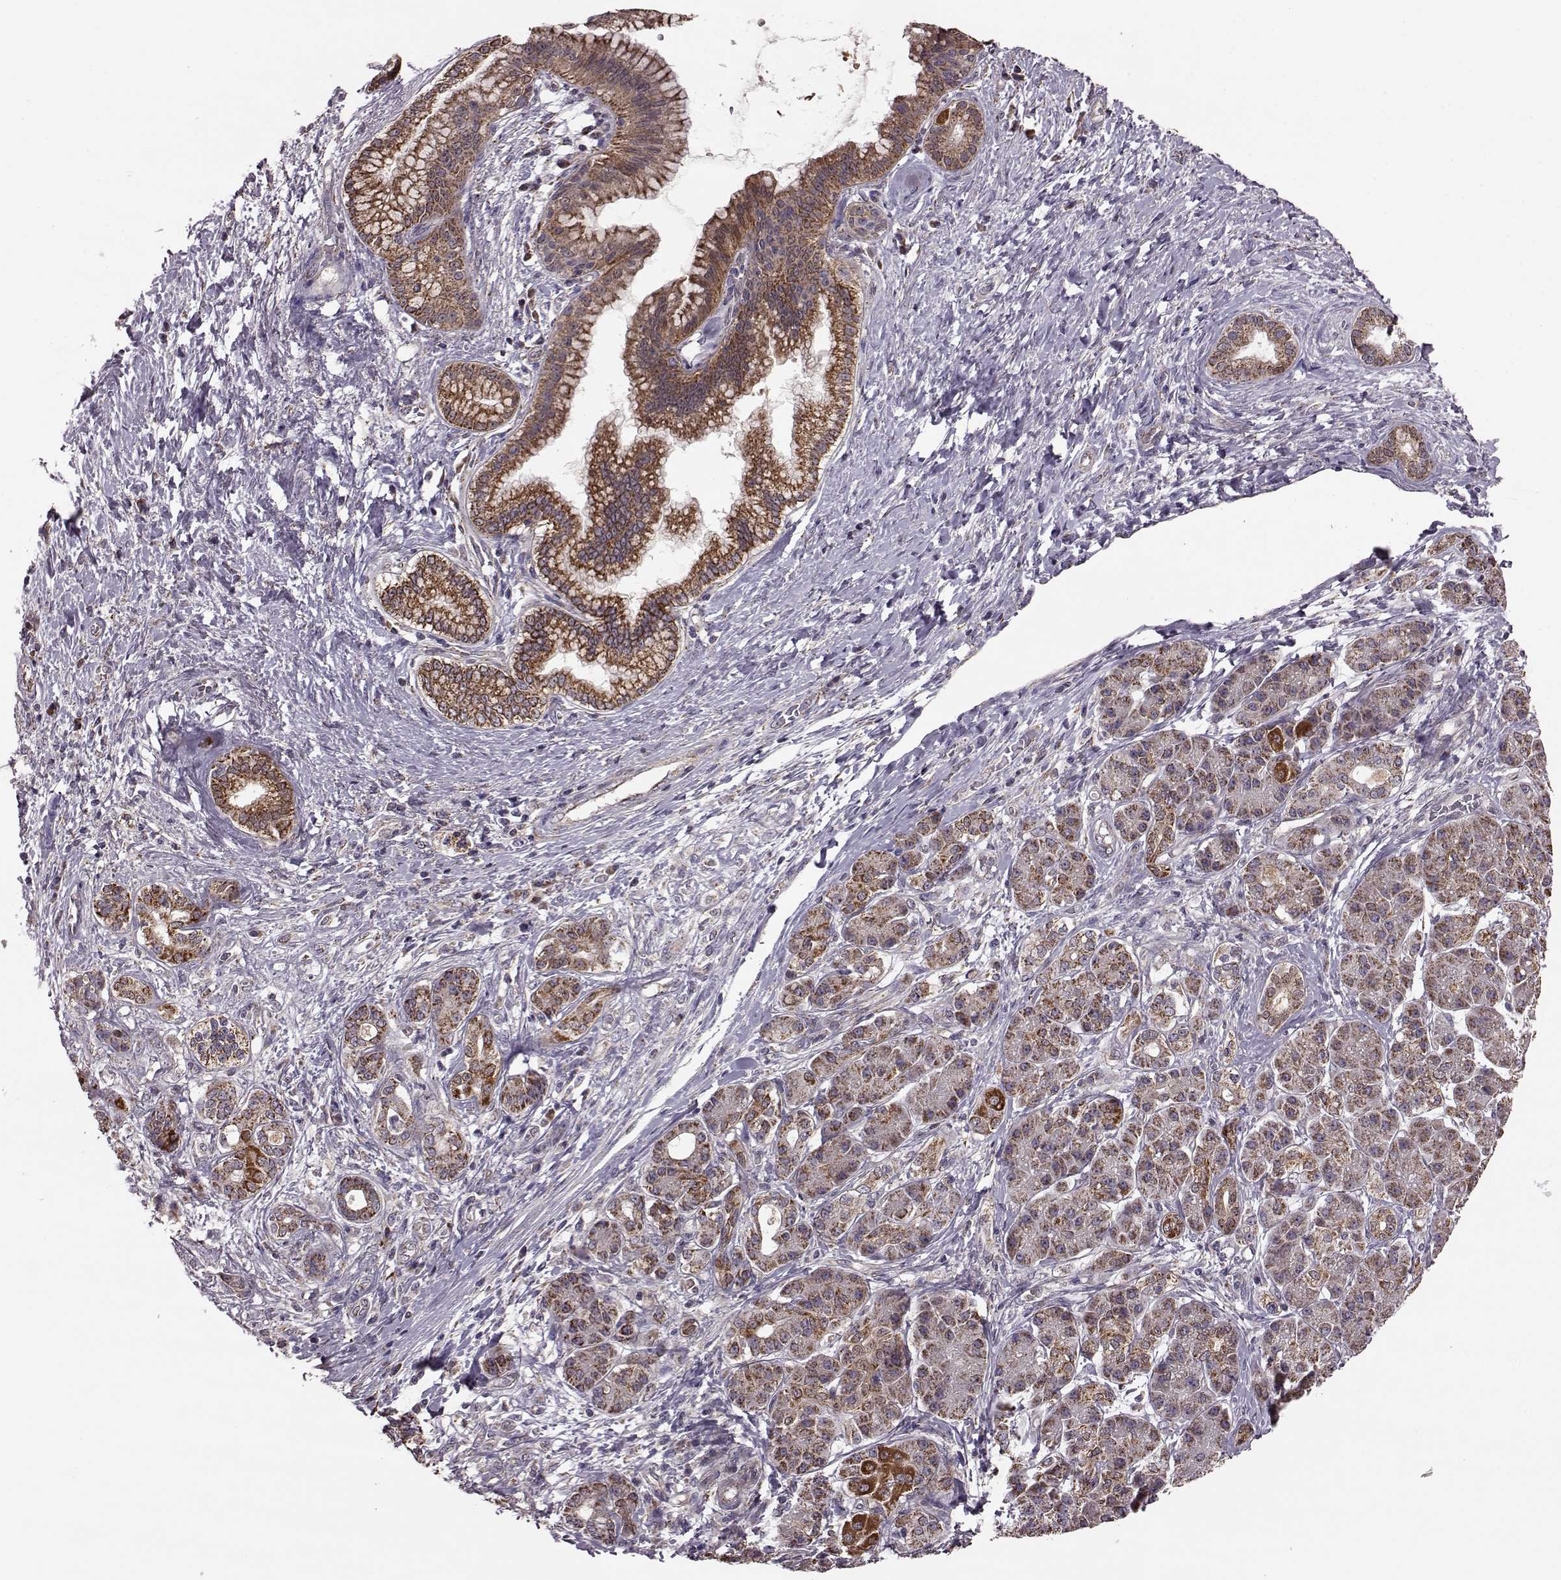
{"staining": {"intensity": "strong", "quantity": ">75%", "location": "cytoplasmic/membranous"}, "tissue": "pancreatic cancer", "cell_type": "Tumor cells", "image_type": "cancer", "snomed": [{"axis": "morphology", "description": "Adenocarcinoma, NOS"}, {"axis": "topography", "description": "Pancreas"}], "caption": "Immunohistochemical staining of adenocarcinoma (pancreatic) demonstrates high levels of strong cytoplasmic/membranous expression in approximately >75% of tumor cells. The protein is stained brown, and the nuclei are stained in blue (DAB IHC with brightfield microscopy, high magnification).", "gene": "PUDP", "patient": {"sex": "female", "age": 73}}